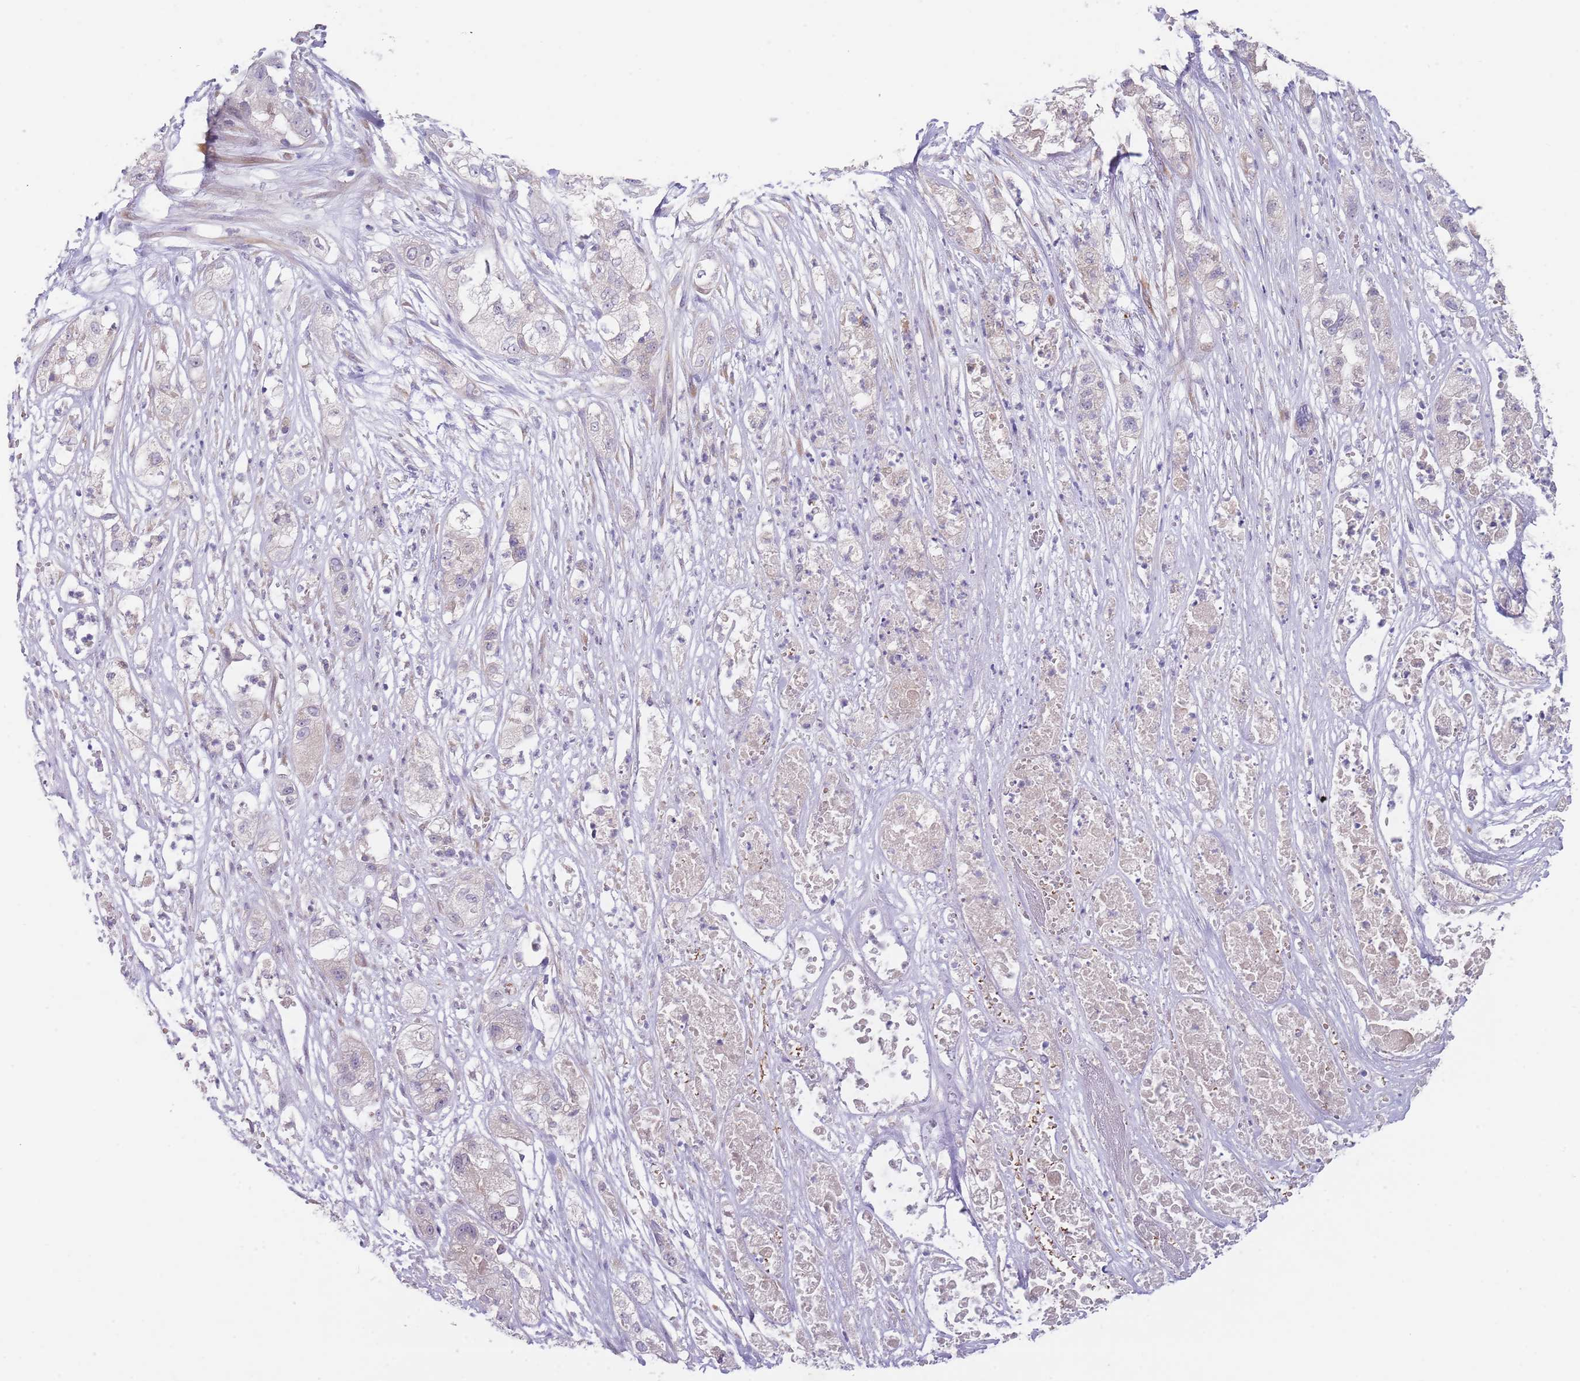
{"staining": {"intensity": "negative", "quantity": "none", "location": "none"}, "tissue": "pancreatic cancer", "cell_type": "Tumor cells", "image_type": "cancer", "snomed": [{"axis": "morphology", "description": "Adenocarcinoma, NOS"}, {"axis": "topography", "description": "Pancreas"}], "caption": "Micrograph shows no significant protein positivity in tumor cells of adenocarcinoma (pancreatic).", "gene": "PRAC1", "patient": {"sex": "female", "age": 78}}